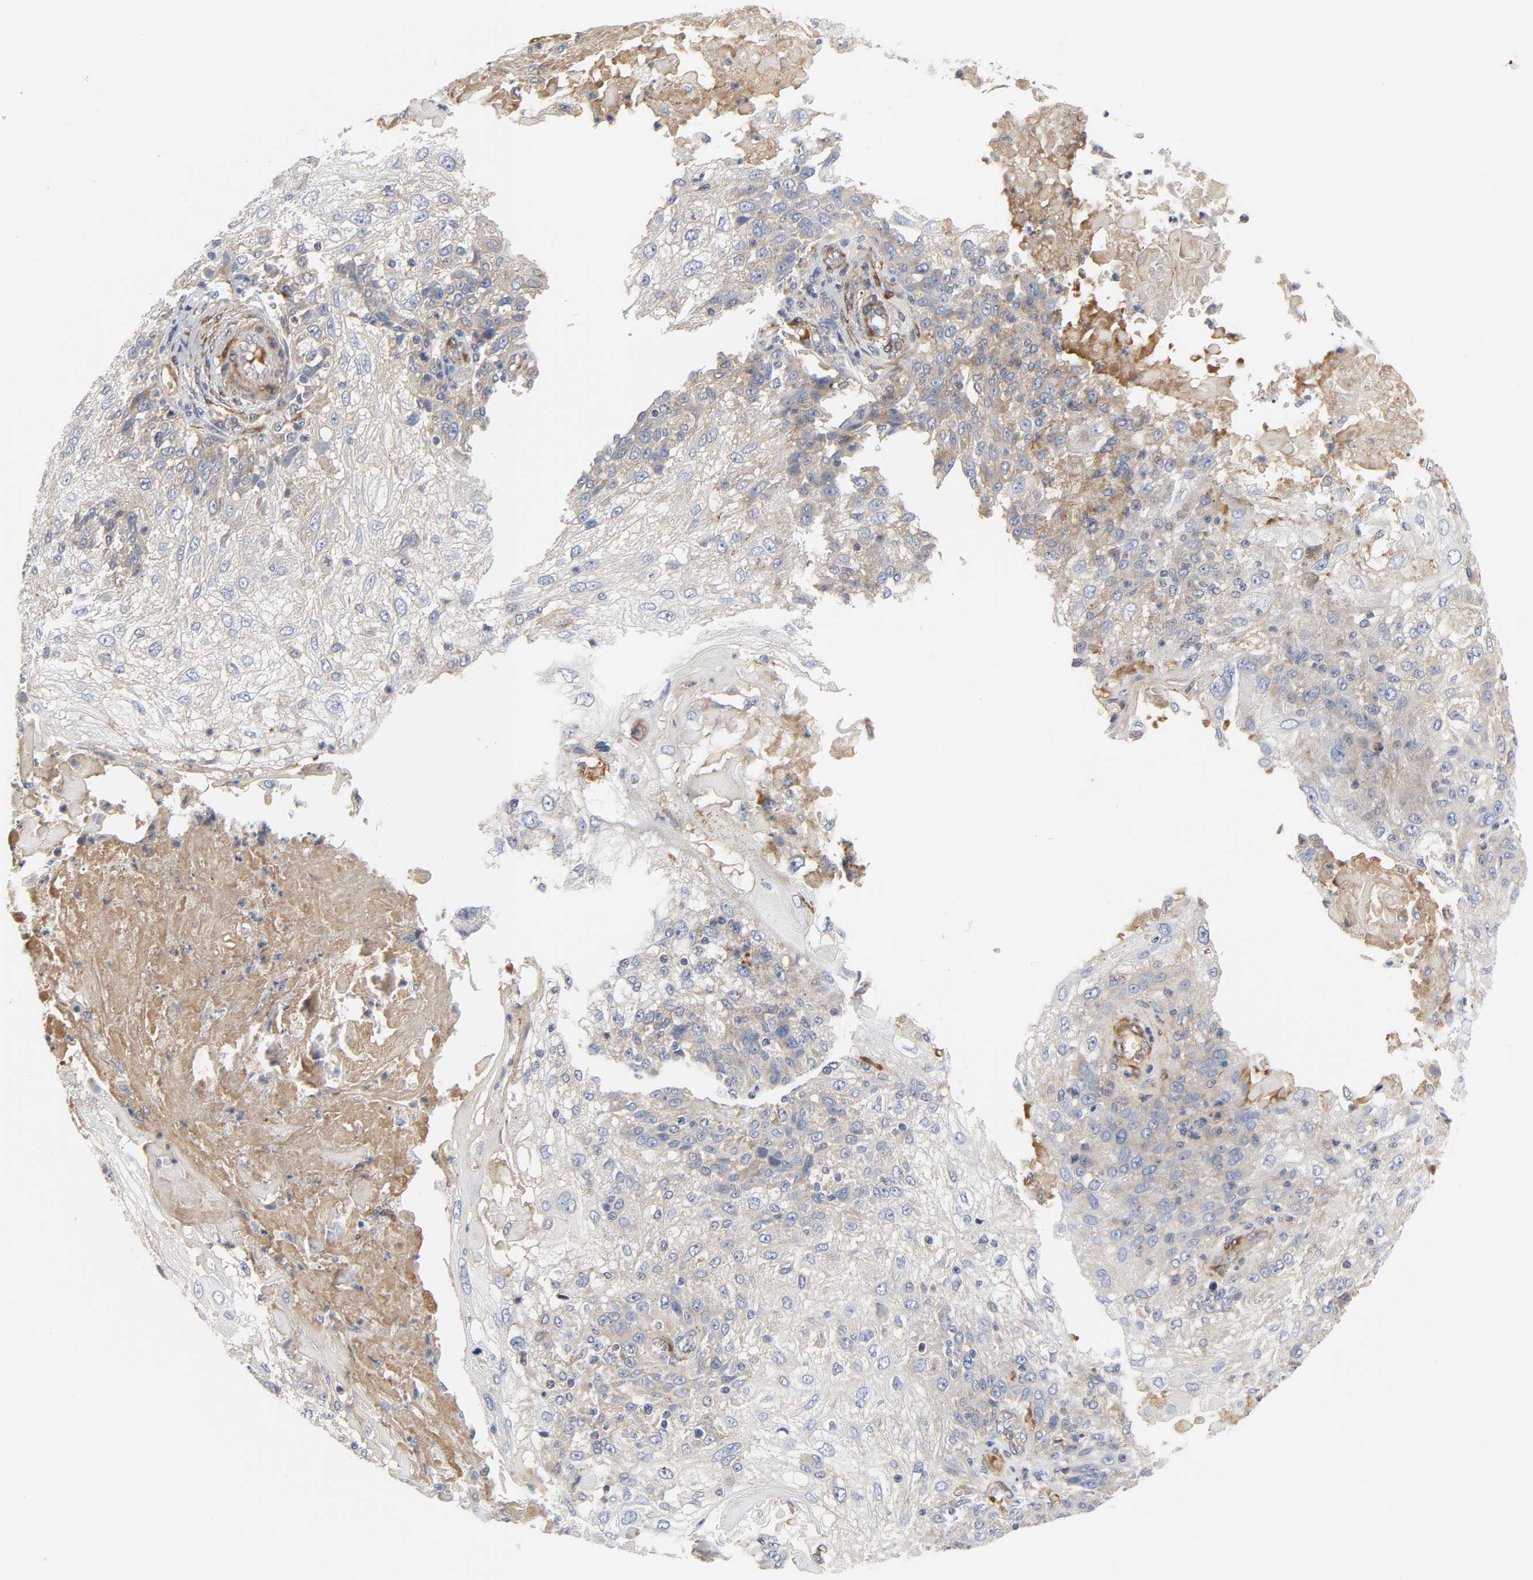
{"staining": {"intensity": "negative", "quantity": "none", "location": "none"}, "tissue": "skin cancer", "cell_type": "Tumor cells", "image_type": "cancer", "snomed": [{"axis": "morphology", "description": "Normal tissue, NOS"}, {"axis": "morphology", "description": "Squamous cell carcinoma, NOS"}, {"axis": "topography", "description": "Skin"}], "caption": "An immunohistochemistry (IHC) photomicrograph of skin cancer (squamous cell carcinoma) is shown. There is no staining in tumor cells of skin cancer (squamous cell carcinoma).", "gene": "ARHGAP1", "patient": {"sex": "female", "age": 83}}